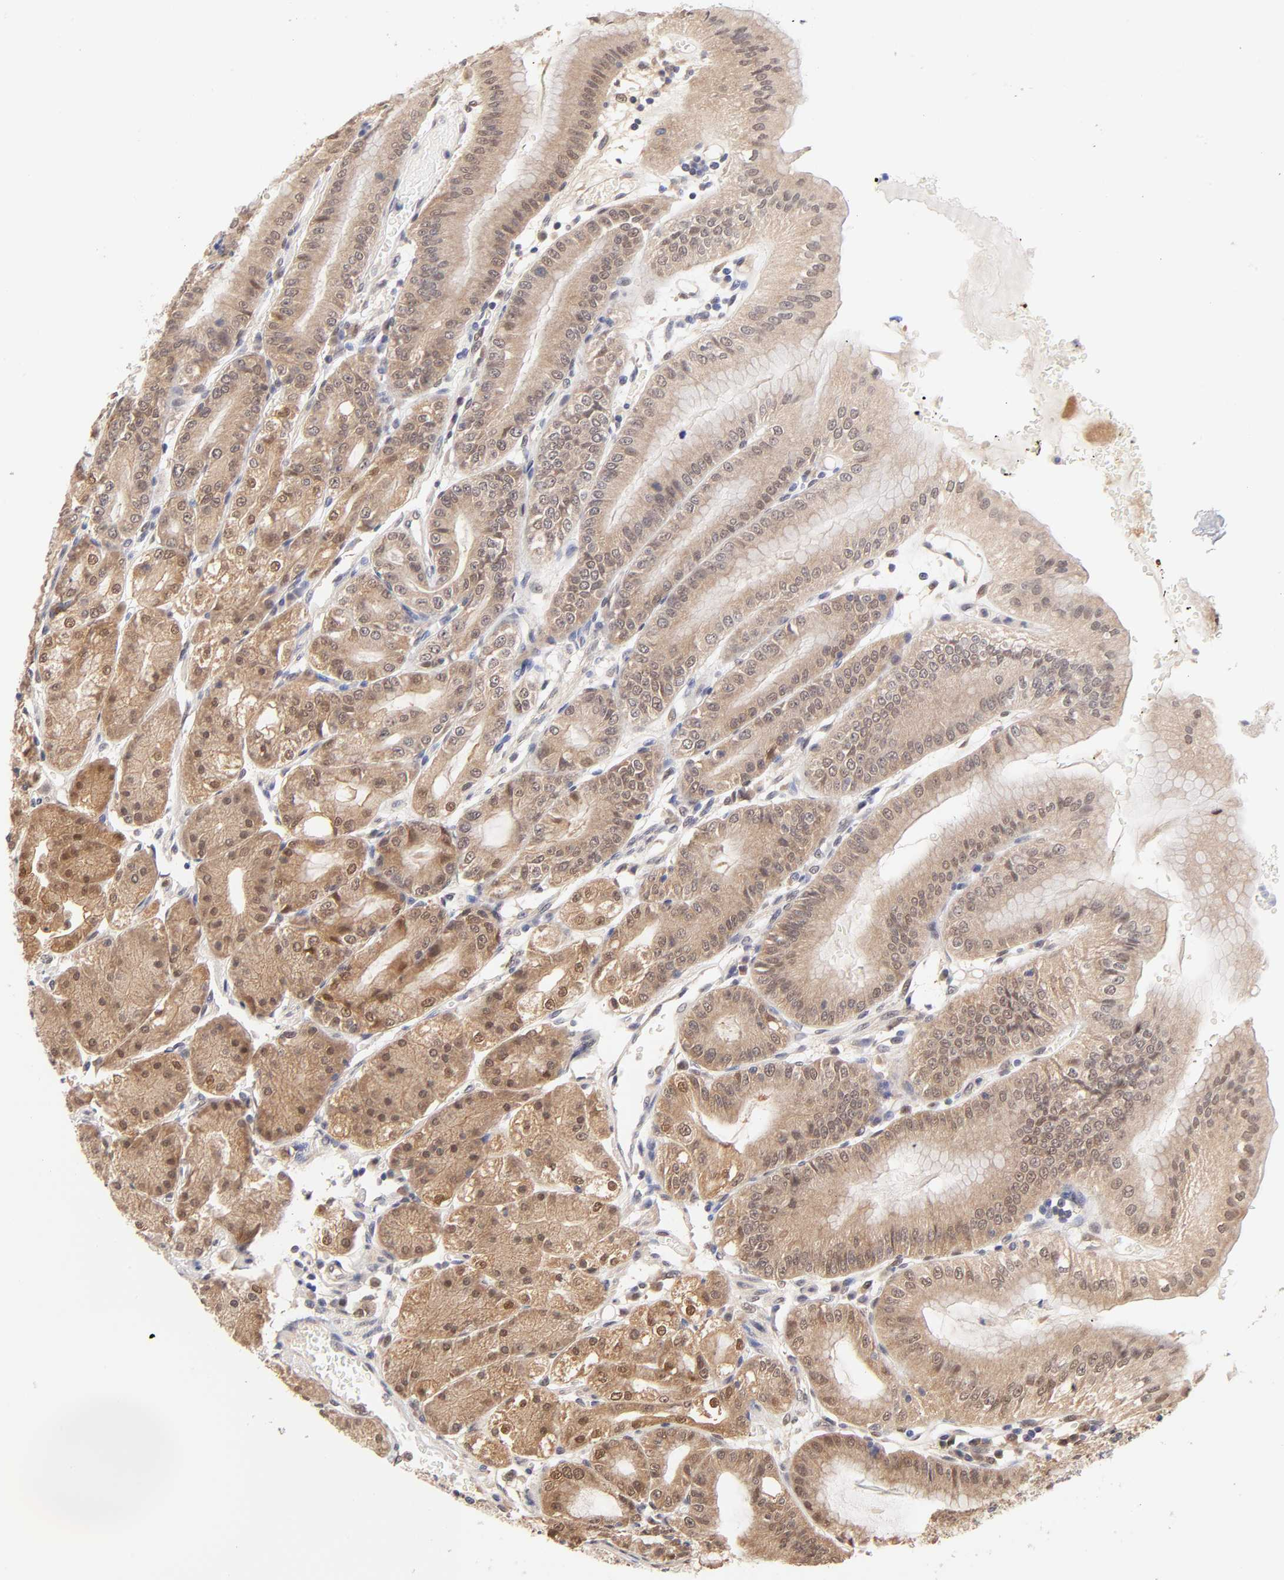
{"staining": {"intensity": "moderate", "quantity": "25%-75%", "location": "cytoplasmic/membranous,nuclear"}, "tissue": "stomach", "cell_type": "Glandular cells", "image_type": "normal", "snomed": [{"axis": "morphology", "description": "Normal tissue, NOS"}, {"axis": "topography", "description": "Stomach, lower"}], "caption": "Brown immunohistochemical staining in normal stomach reveals moderate cytoplasmic/membranous,nuclear staining in about 25%-75% of glandular cells.", "gene": "TXNL1", "patient": {"sex": "male", "age": 71}}